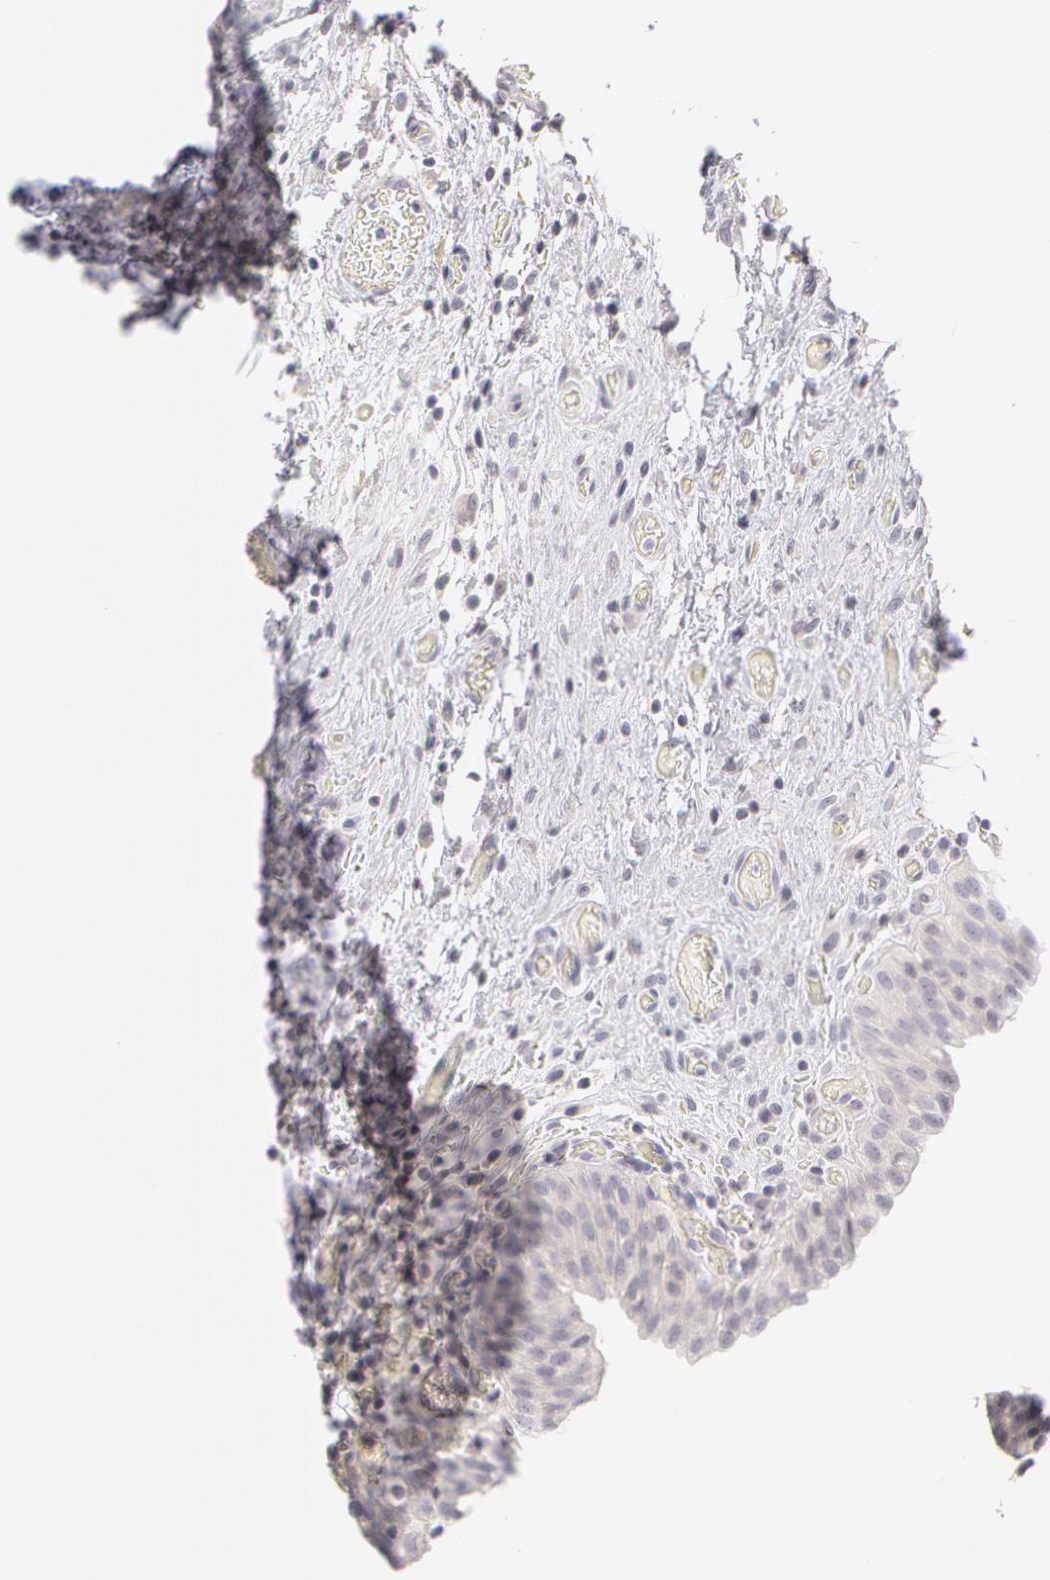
{"staining": {"intensity": "negative", "quantity": "none", "location": "none"}, "tissue": "urinary bladder", "cell_type": "Urothelial cells", "image_type": "normal", "snomed": [{"axis": "morphology", "description": "Normal tissue, NOS"}, {"axis": "topography", "description": "Urinary bladder"}], "caption": "This is an immunohistochemistry histopathology image of benign urinary bladder. There is no positivity in urothelial cells.", "gene": "ABCB1", "patient": {"sex": "male", "age": 51}}